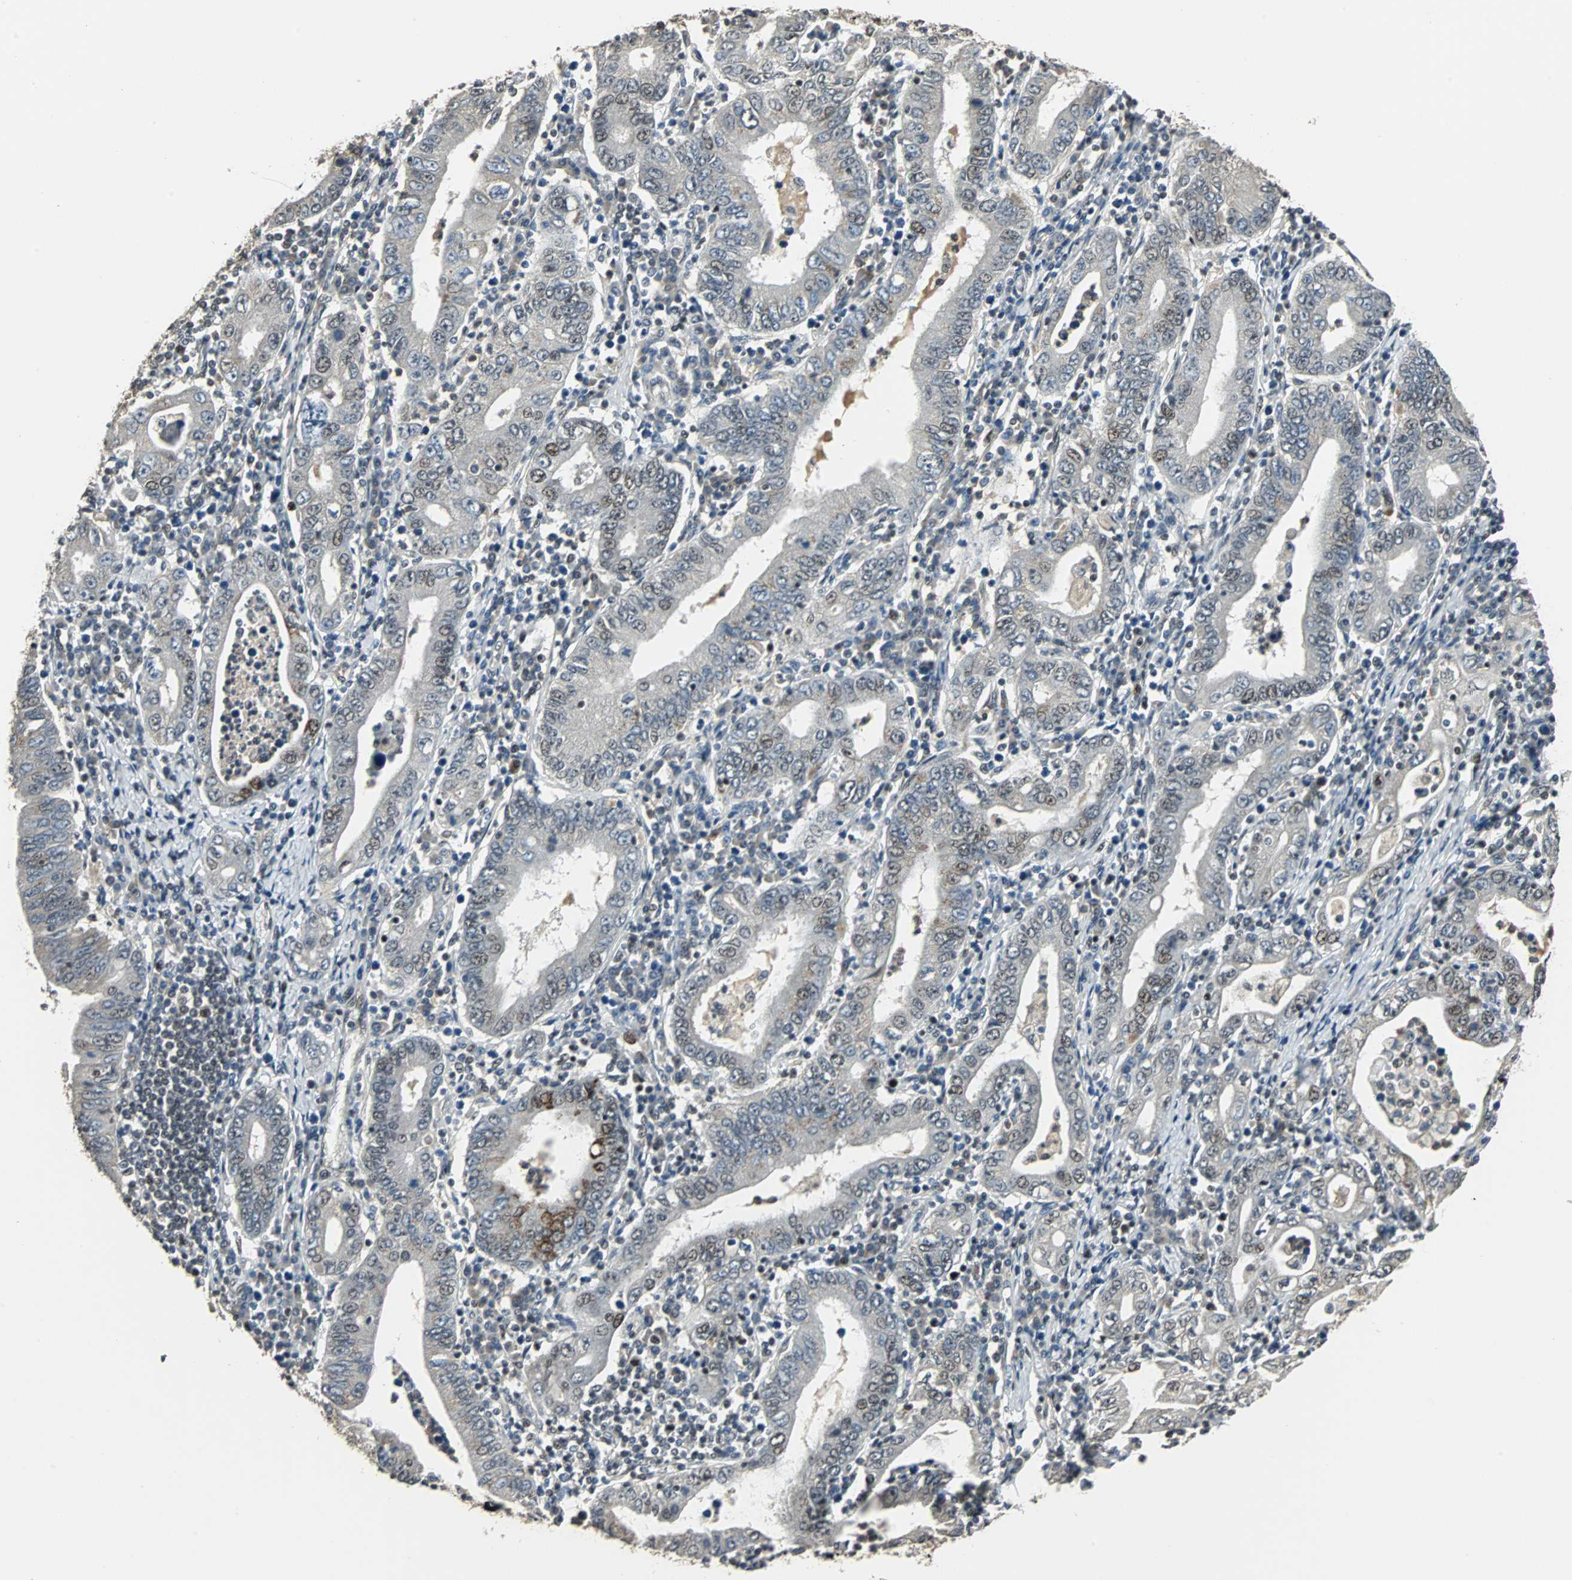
{"staining": {"intensity": "strong", "quantity": "<25%", "location": "cytoplasmic/membranous,nuclear"}, "tissue": "stomach cancer", "cell_type": "Tumor cells", "image_type": "cancer", "snomed": [{"axis": "morphology", "description": "Normal tissue, NOS"}, {"axis": "morphology", "description": "Adenocarcinoma, NOS"}, {"axis": "topography", "description": "Esophagus"}, {"axis": "topography", "description": "Stomach, upper"}, {"axis": "topography", "description": "Peripheral nerve tissue"}], "caption": "Immunohistochemical staining of stomach cancer demonstrates strong cytoplasmic/membranous and nuclear protein expression in approximately <25% of tumor cells. Immunohistochemistry stains the protein in brown and the nuclei are stained blue.", "gene": "MED4", "patient": {"sex": "male", "age": 62}}